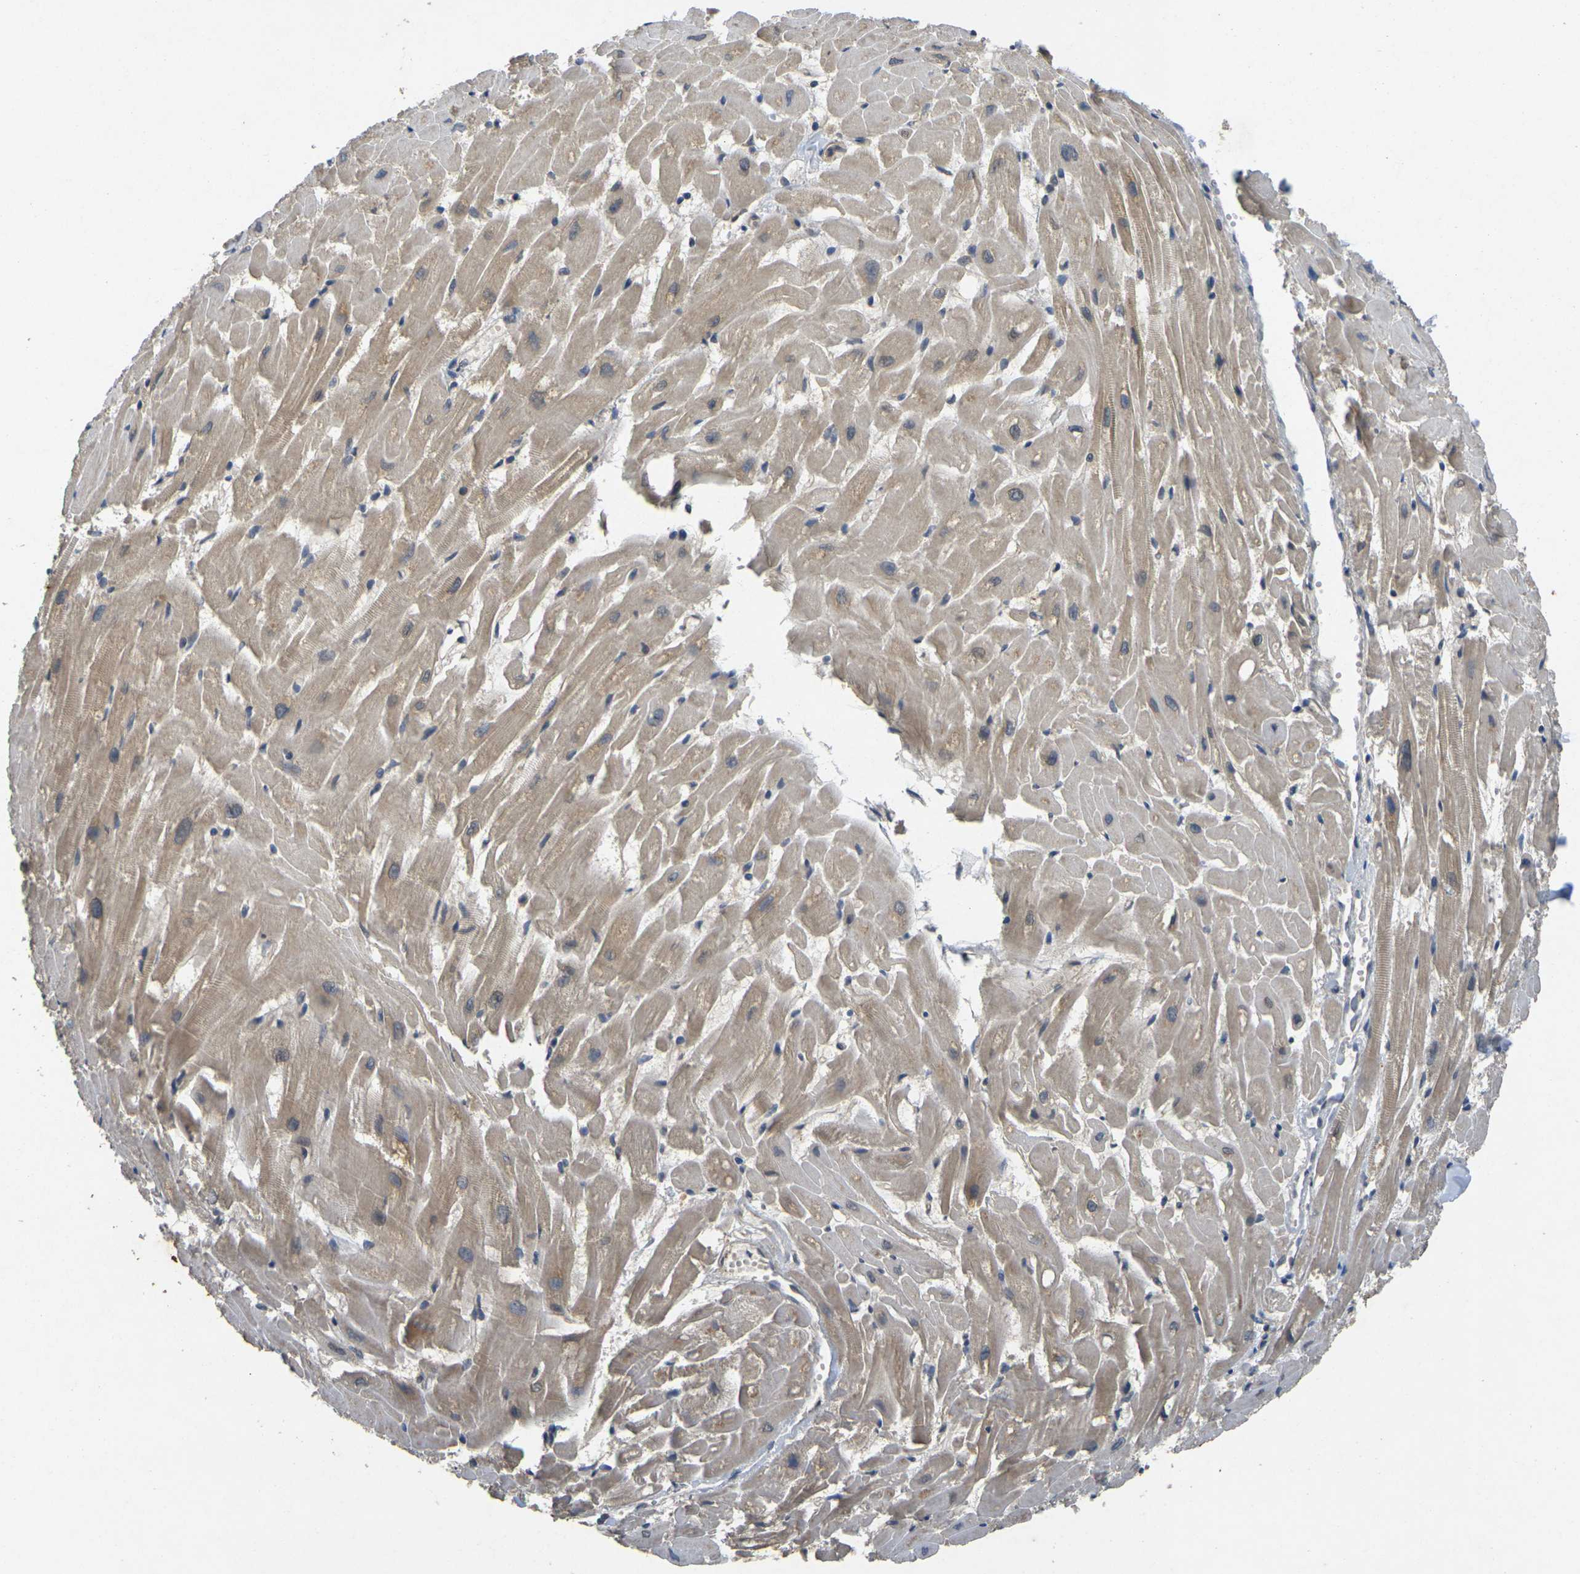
{"staining": {"intensity": "moderate", "quantity": "25%-75%", "location": "cytoplasmic/membranous,nuclear"}, "tissue": "heart muscle", "cell_type": "Cardiomyocytes", "image_type": "normal", "snomed": [{"axis": "morphology", "description": "Normal tissue, NOS"}, {"axis": "topography", "description": "Heart"}], "caption": "About 25%-75% of cardiomyocytes in unremarkable heart muscle reveal moderate cytoplasmic/membranous,nuclear protein staining as visualized by brown immunohistochemical staining.", "gene": "ERN1", "patient": {"sex": "female", "age": 19}}